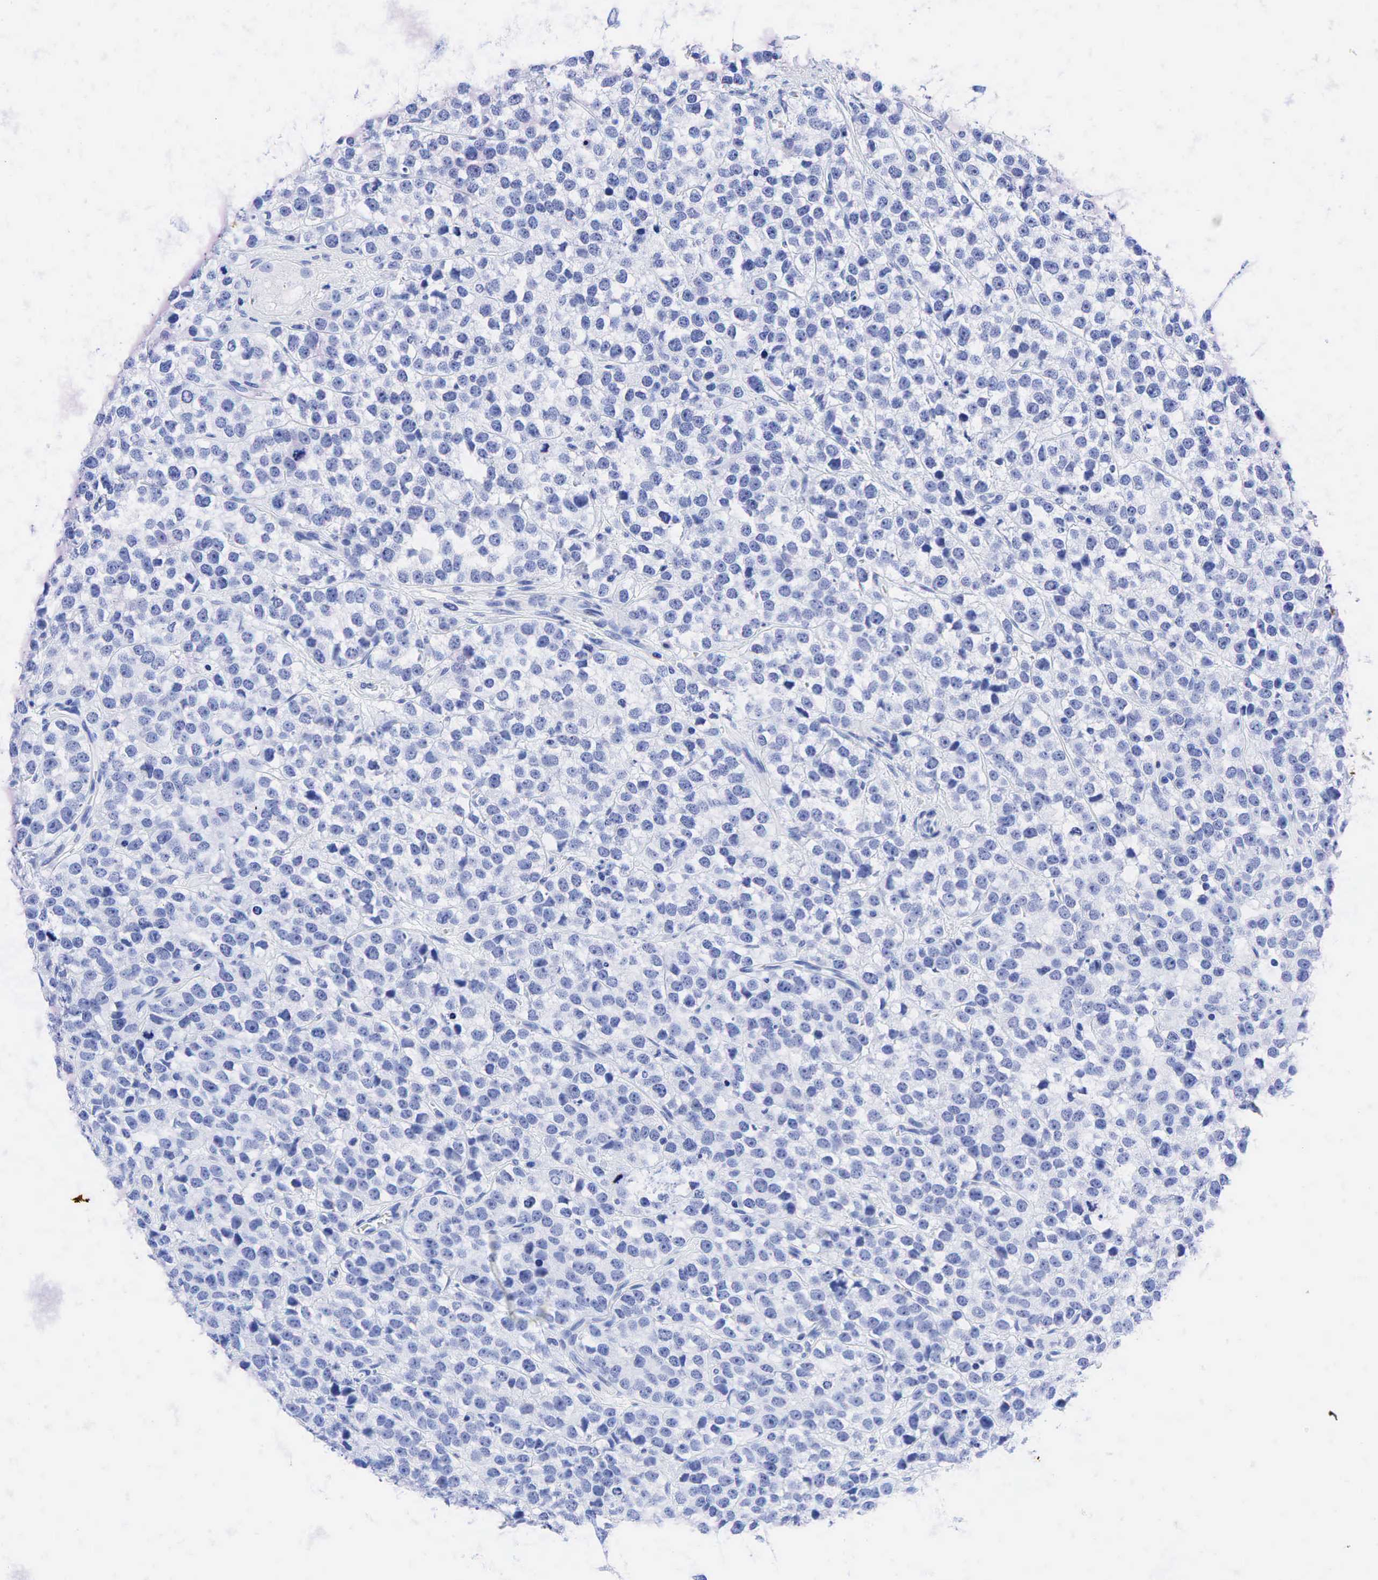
{"staining": {"intensity": "negative", "quantity": "none", "location": "none"}, "tissue": "testis cancer", "cell_type": "Tumor cells", "image_type": "cancer", "snomed": [{"axis": "morphology", "description": "Seminoma, NOS"}, {"axis": "topography", "description": "Testis"}], "caption": "An immunohistochemistry photomicrograph of testis cancer (seminoma) is shown. There is no staining in tumor cells of testis cancer (seminoma).", "gene": "CEACAM5", "patient": {"sex": "male", "age": 25}}